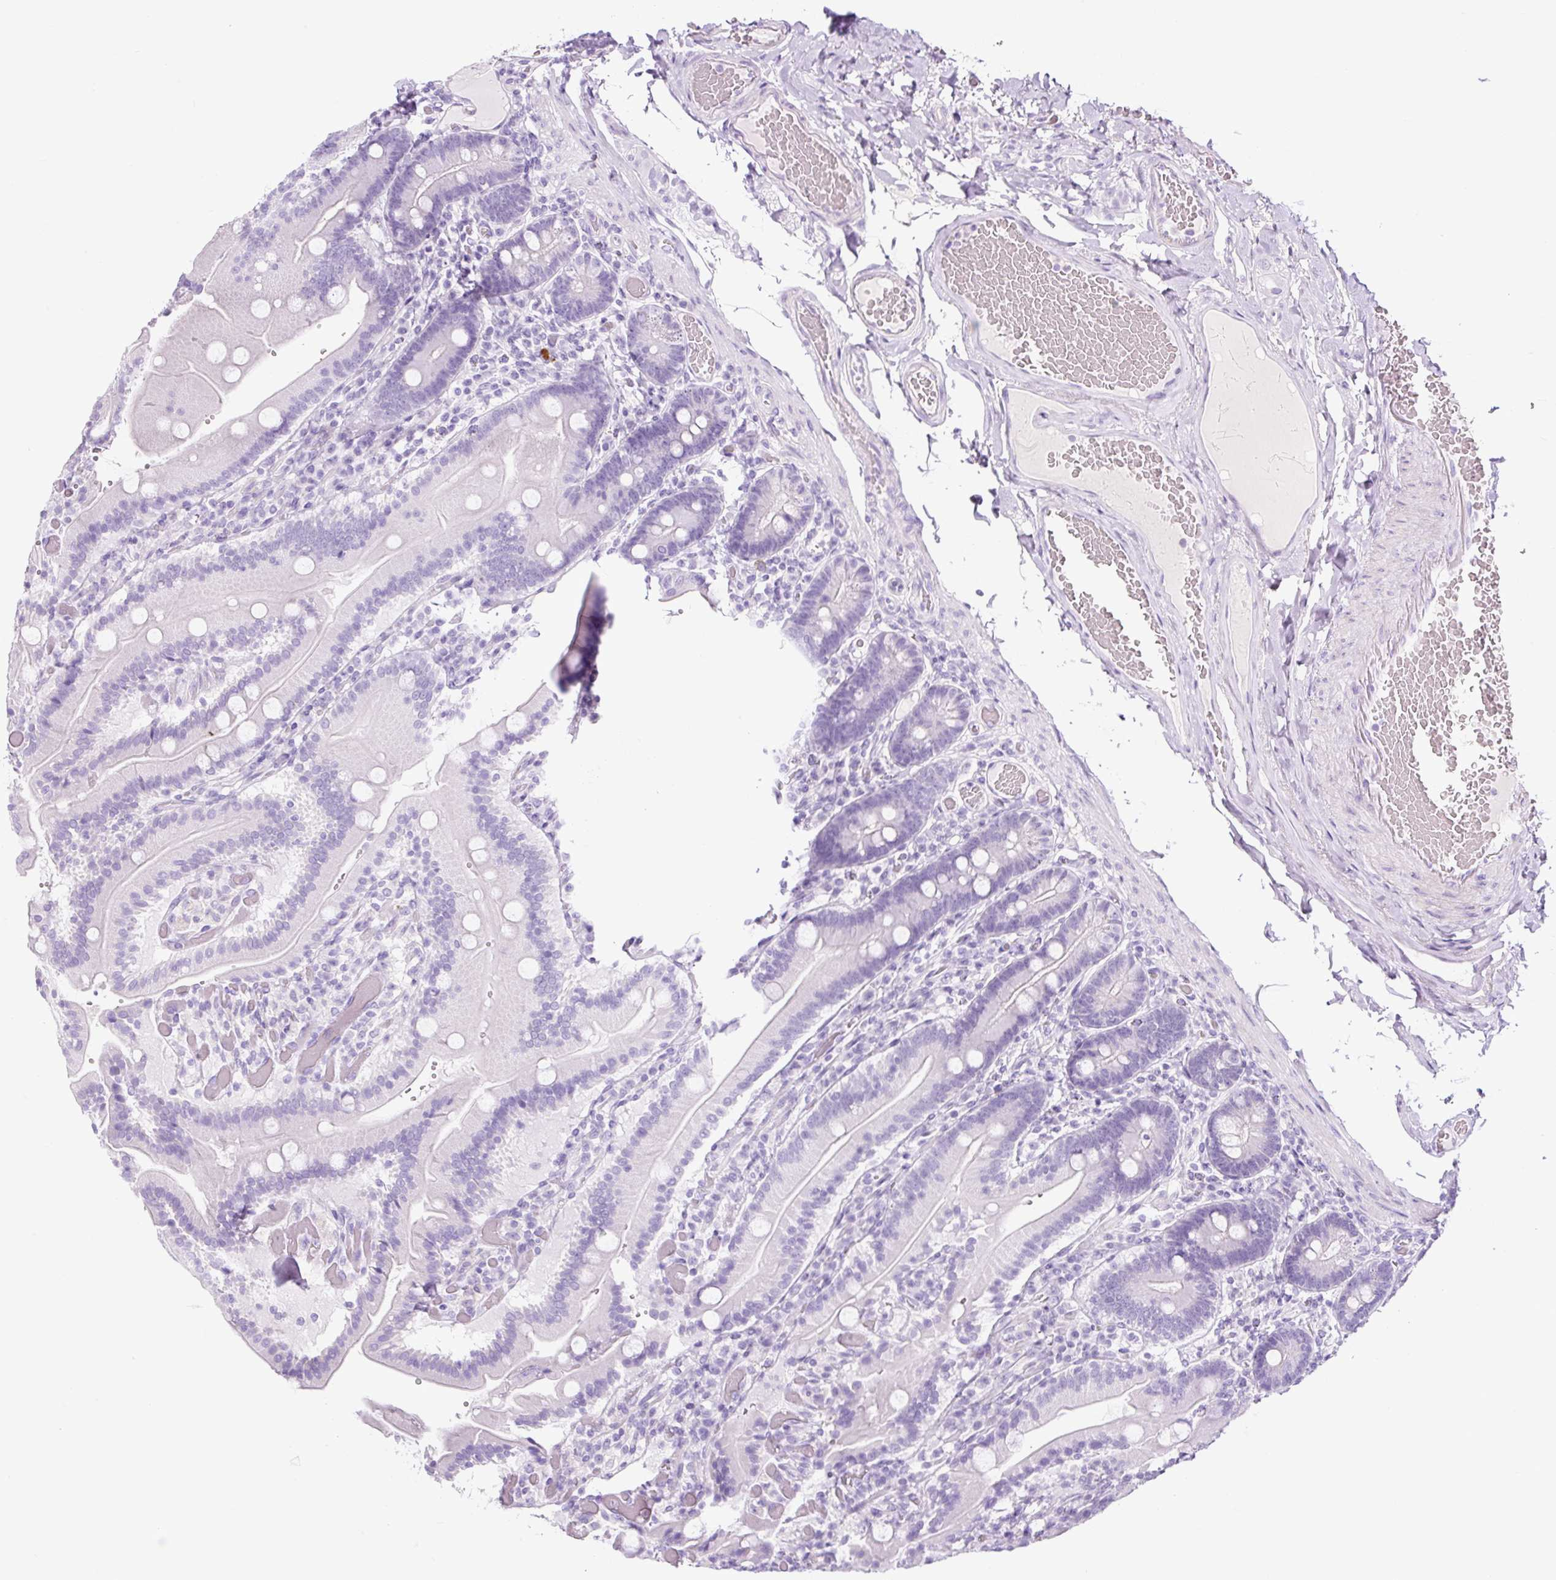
{"staining": {"intensity": "negative", "quantity": "none", "location": "none"}, "tissue": "duodenum", "cell_type": "Glandular cells", "image_type": "normal", "snomed": [{"axis": "morphology", "description": "Normal tissue, NOS"}, {"axis": "topography", "description": "Duodenum"}], "caption": "This is a histopathology image of IHC staining of unremarkable duodenum, which shows no staining in glandular cells. (Brightfield microscopy of DAB (3,3'-diaminobenzidine) immunohistochemistry (IHC) at high magnification).", "gene": "RNF212B", "patient": {"sex": "female", "age": 62}}